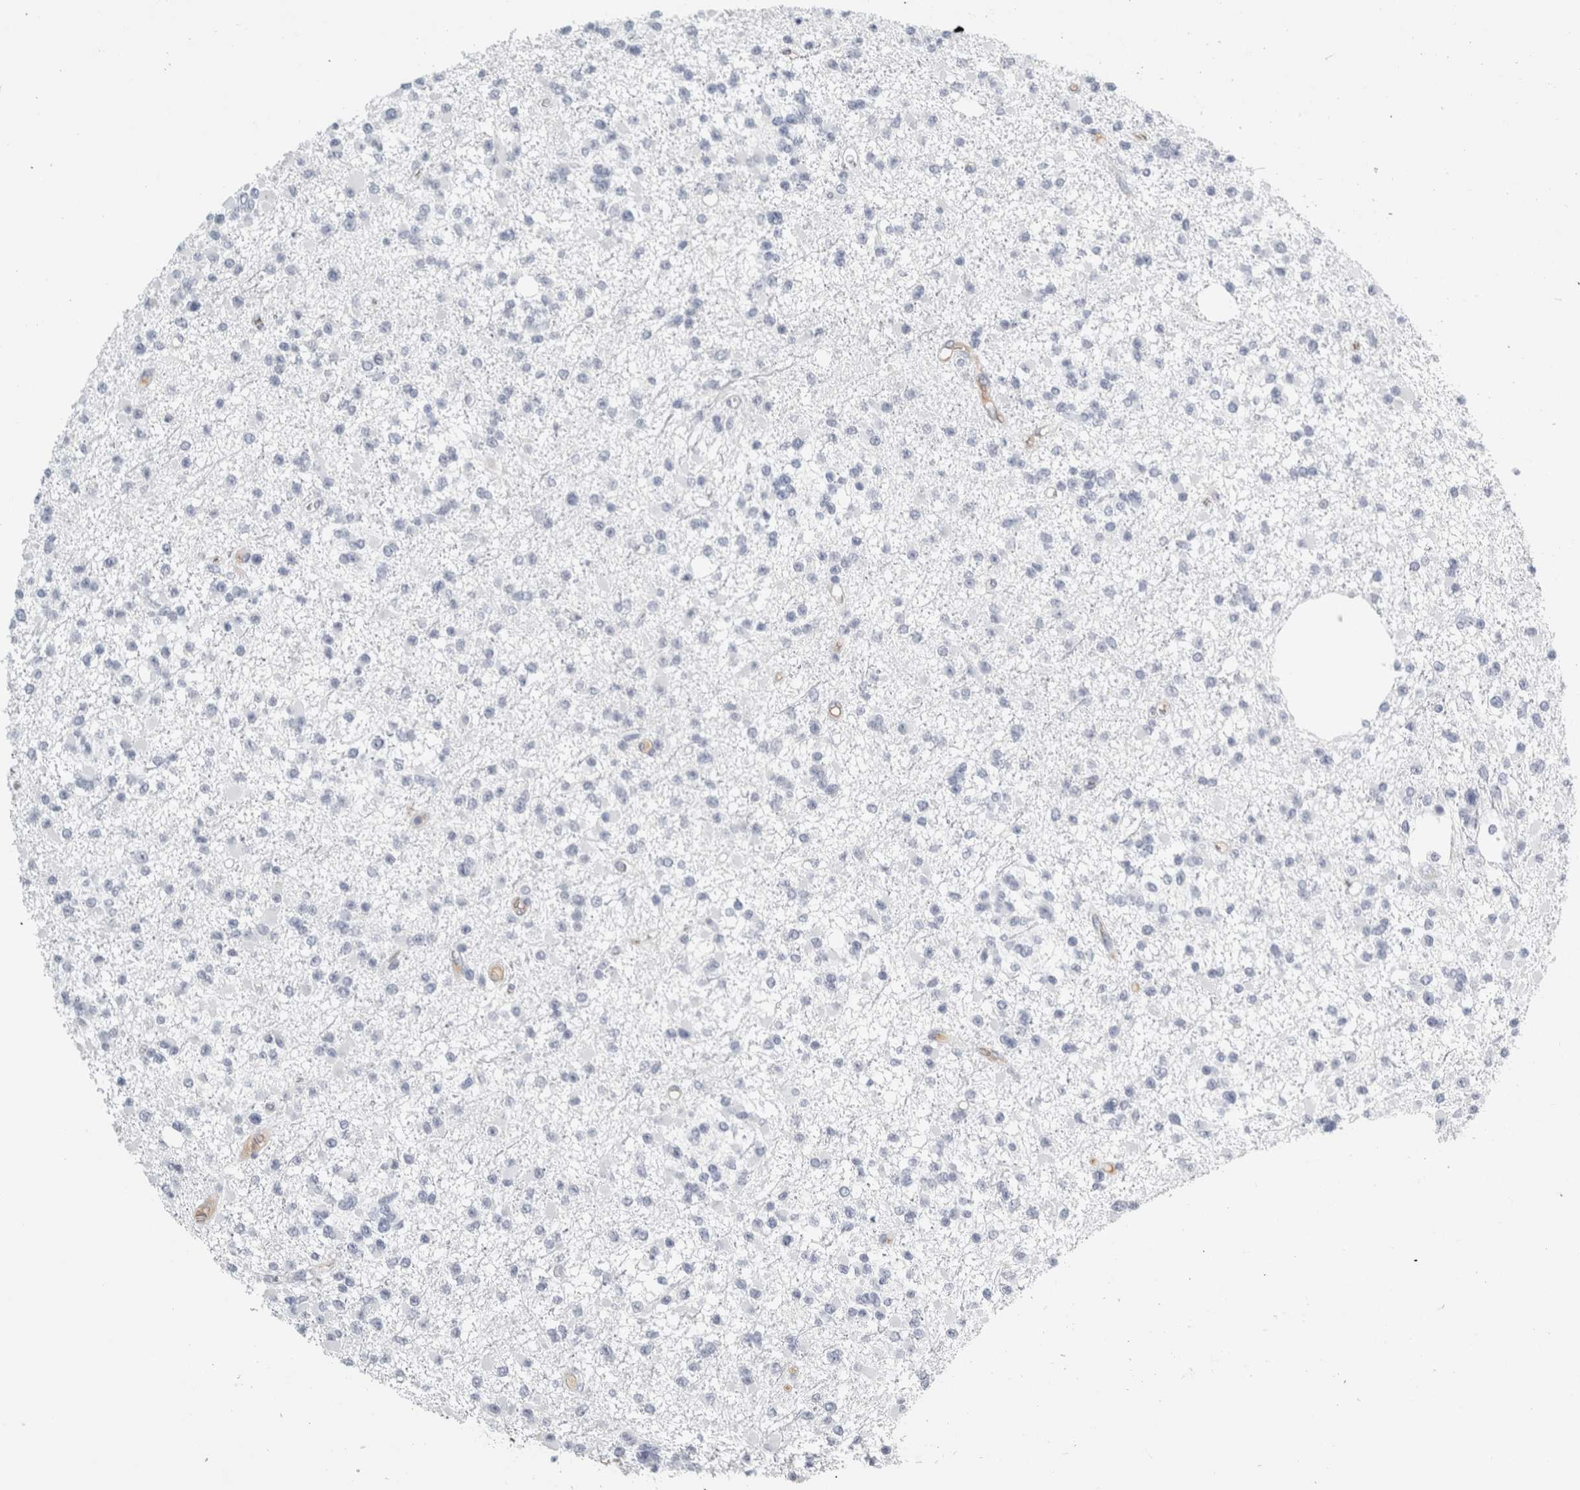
{"staining": {"intensity": "negative", "quantity": "none", "location": "none"}, "tissue": "glioma", "cell_type": "Tumor cells", "image_type": "cancer", "snomed": [{"axis": "morphology", "description": "Glioma, malignant, Low grade"}, {"axis": "topography", "description": "Brain"}], "caption": "DAB (3,3'-diaminobenzidine) immunohistochemical staining of low-grade glioma (malignant) shows no significant staining in tumor cells. The staining is performed using DAB brown chromogen with nuclei counter-stained in using hematoxylin.", "gene": "TSPAN8", "patient": {"sex": "female", "age": 22}}